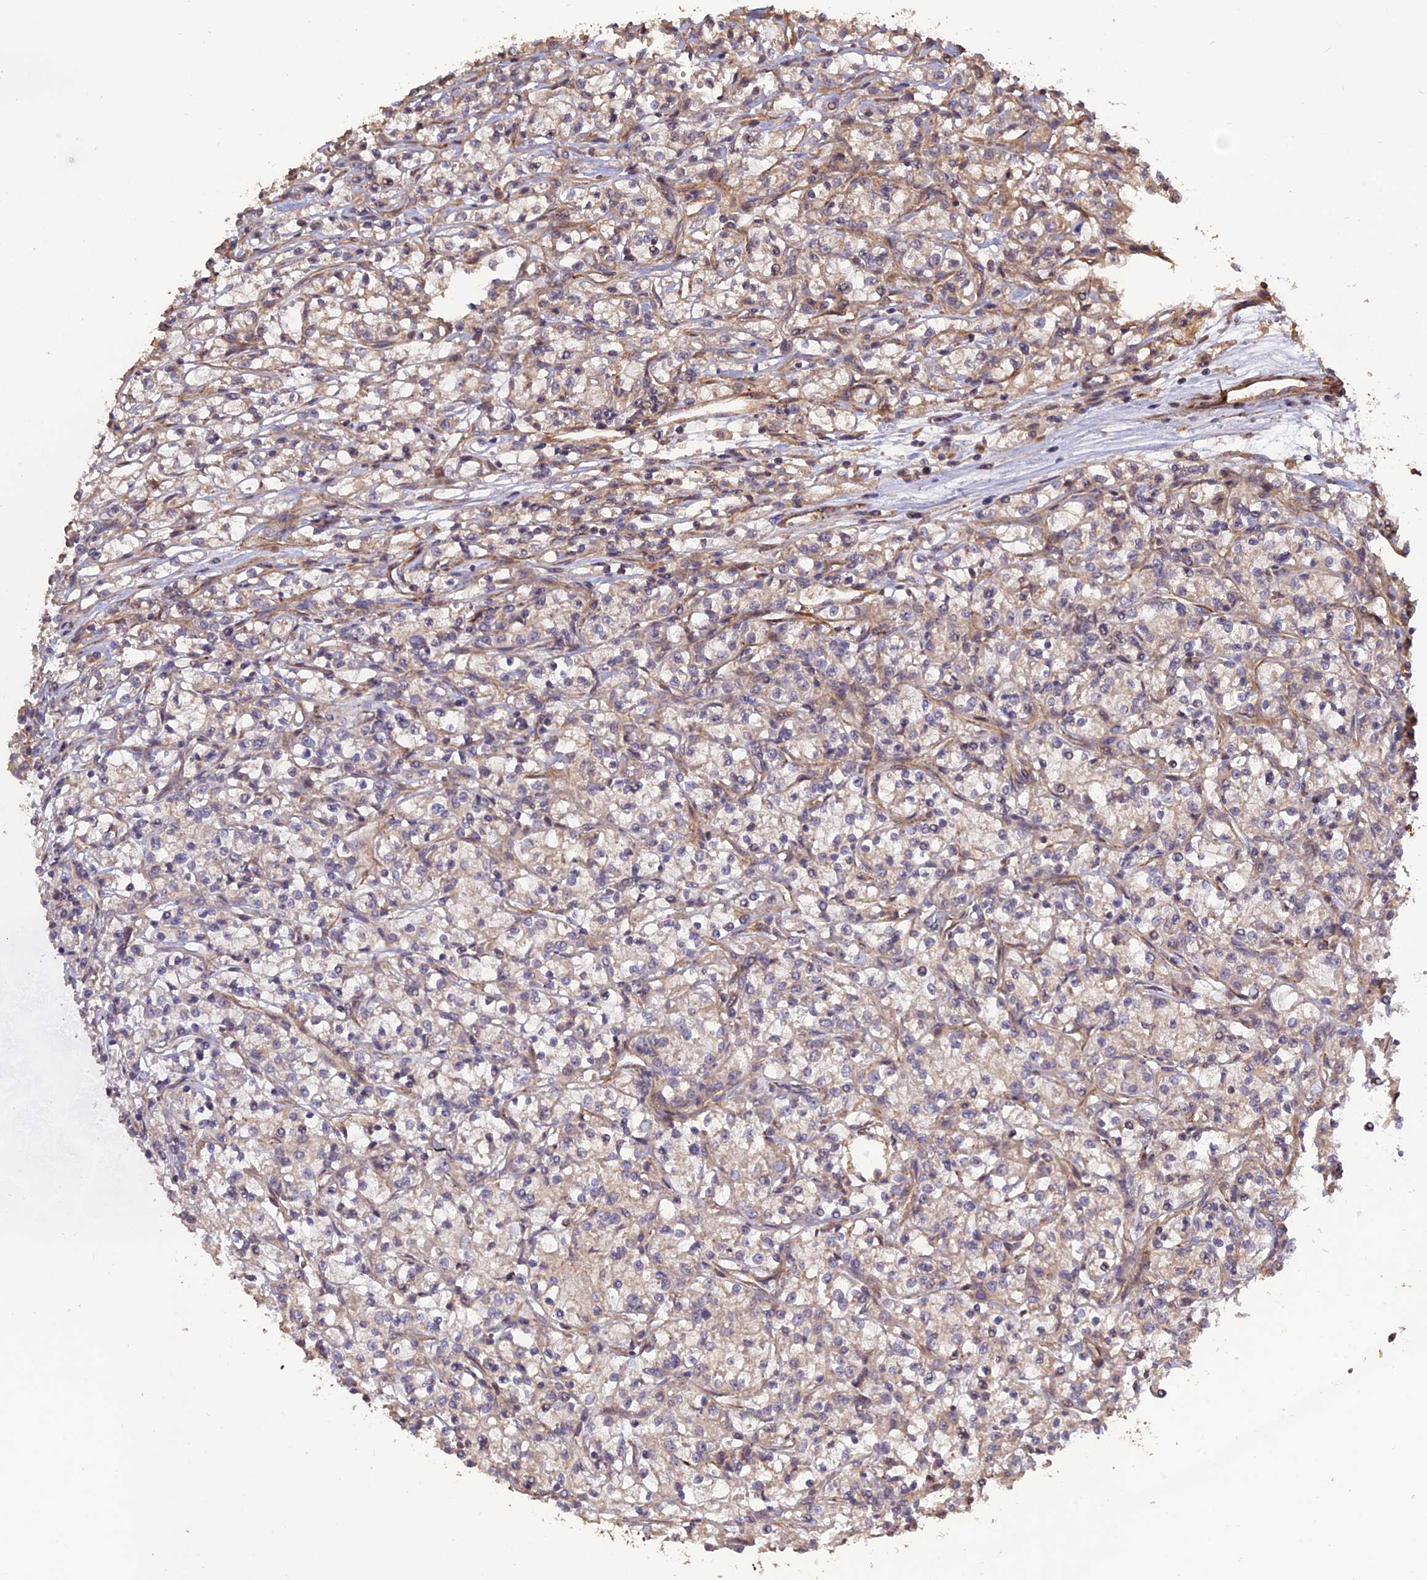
{"staining": {"intensity": "weak", "quantity": "25%-75%", "location": "cytoplasmic/membranous"}, "tissue": "renal cancer", "cell_type": "Tumor cells", "image_type": "cancer", "snomed": [{"axis": "morphology", "description": "Adenocarcinoma, NOS"}, {"axis": "topography", "description": "Kidney"}], "caption": "An image showing weak cytoplasmic/membranous expression in approximately 25%-75% of tumor cells in adenocarcinoma (renal), as visualized by brown immunohistochemical staining.", "gene": "CREBL2", "patient": {"sex": "female", "age": 59}}